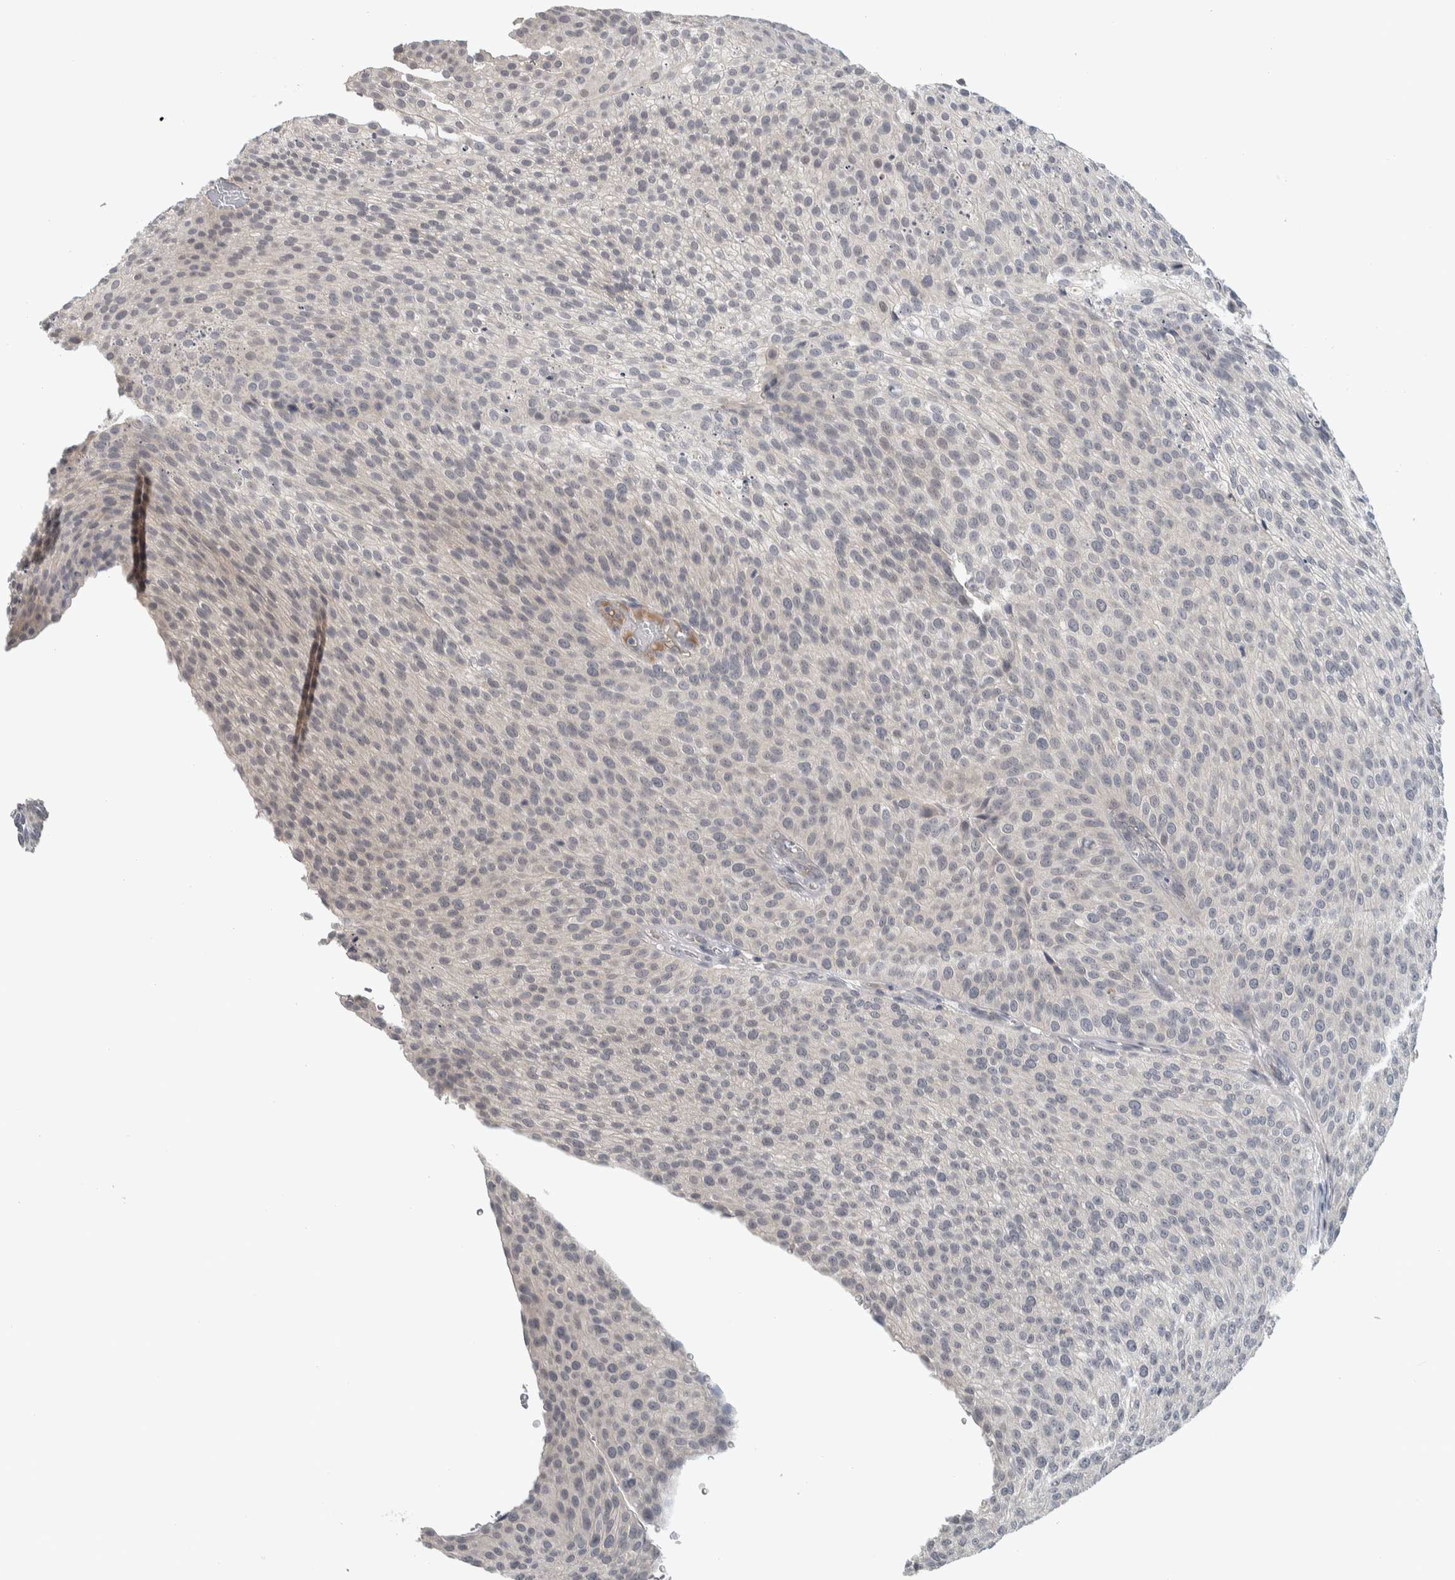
{"staining": {"intensity": "negative", "quantity": "none", "location": "none"}, "tissue": "urothelial cancer", "cell_type": "Tumor cells", "image_type": "cancer", "snomed": [{"axis": "morphology", "description": "Urothelial carcinoma, Low grade"}, {"axis": "topography", "description": "Smooth muscle"}, {"axis": "topography", "description": "Urinary bladder"}], "caption": "Histopathology image shows no protein positivity in tumor cells of urothelial cancer tissue. (Immunohistochemistry (ihc), brightfield microscopy, high magnification).", "gene": "AFP", "patient": {"sex": "male", "age": 60}}